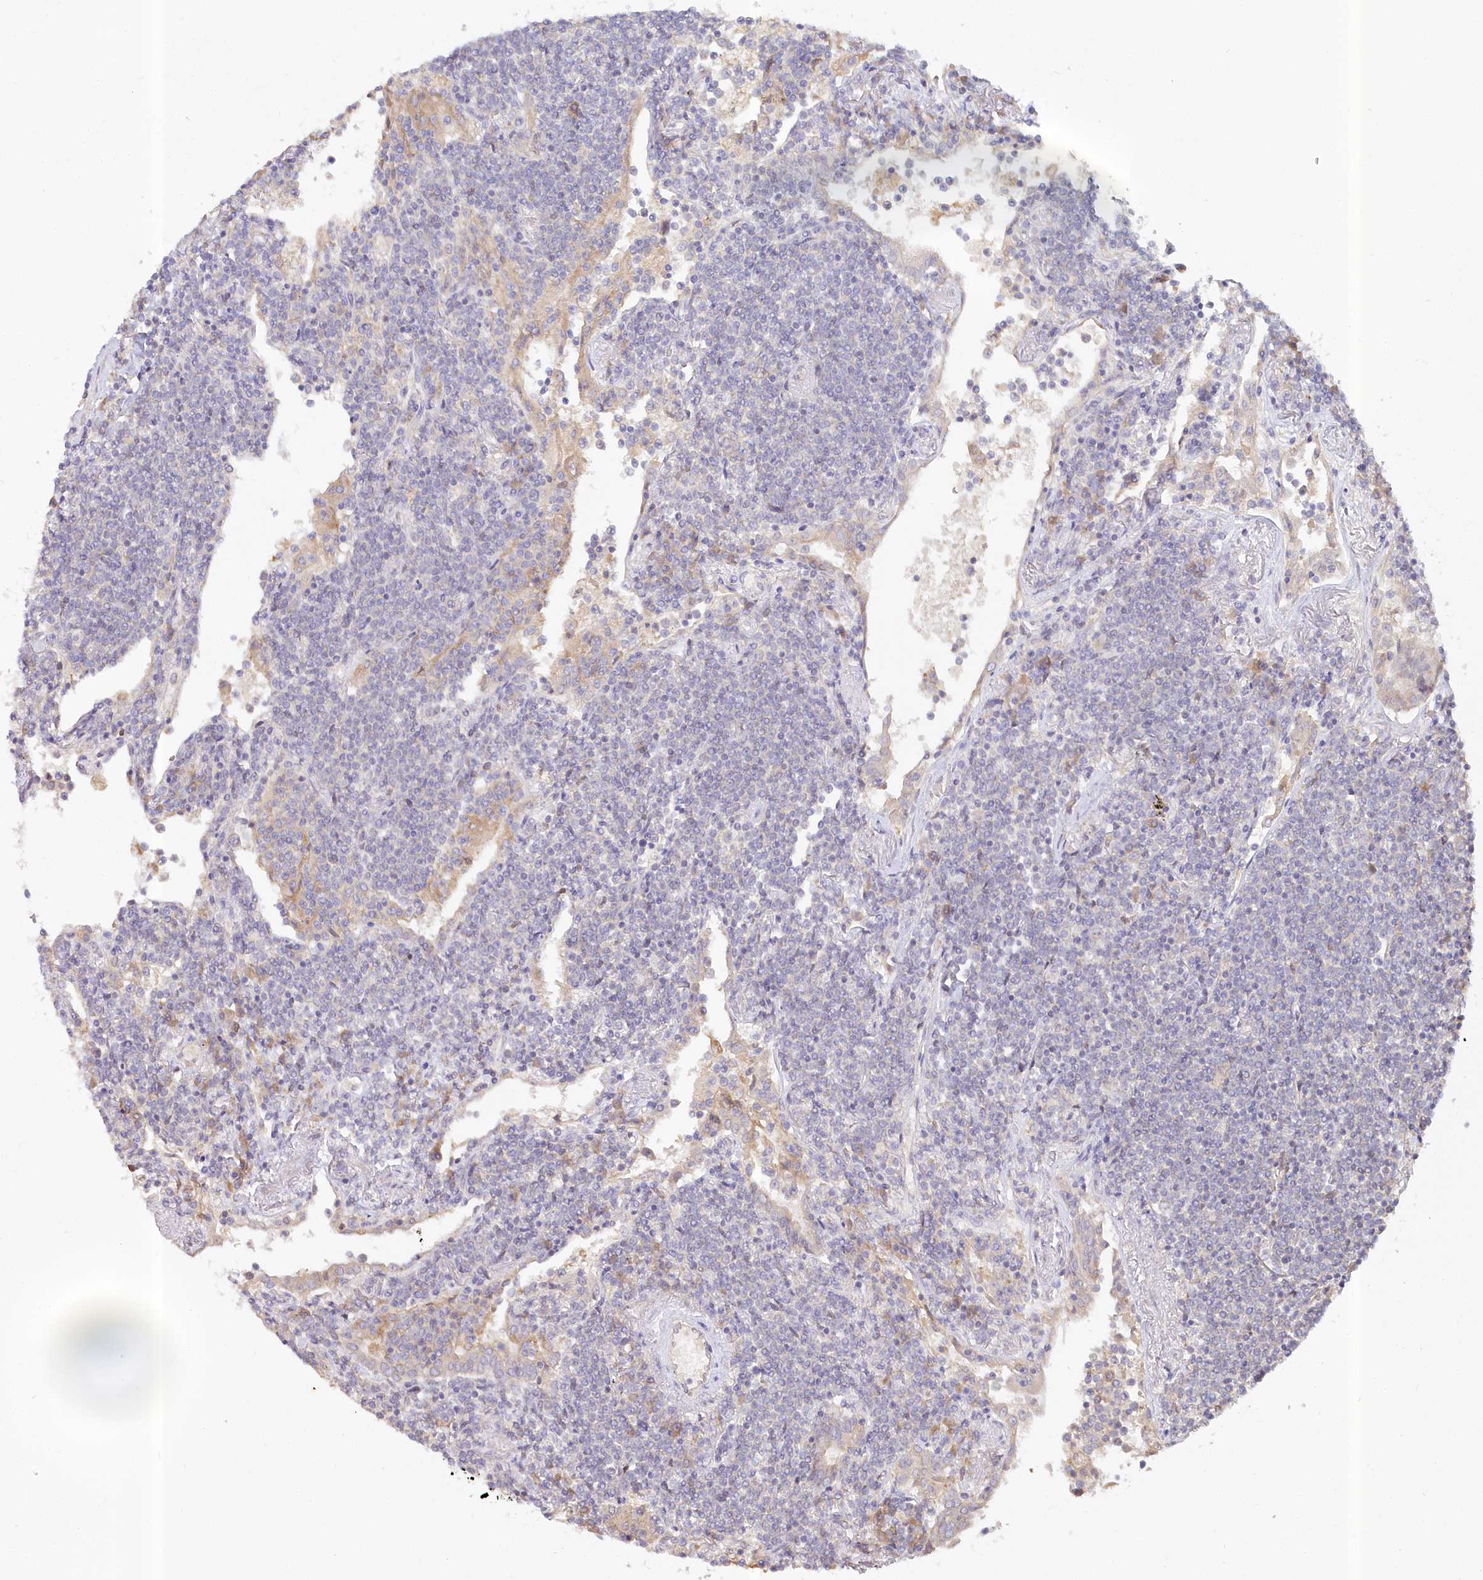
{"staining": {"intensity": "negative", "quantity": "none", "location": "none"}, "tissue": "lymphoma", "cell_type": "Tumor cells", "image_type": "cancer", "snomed": [{"axis": "morphology", "description": "Malignant lymphoma, non-Hodgkin's type, Low grade"}, {"axis": "topography", "description": "Lung"}], "caption": "Lymphoma was stained to show a protein in brown. There is no significant expression in tumor cells.", "gene": "PAIP2", "patient": {"sex": "female", "age": 71}}